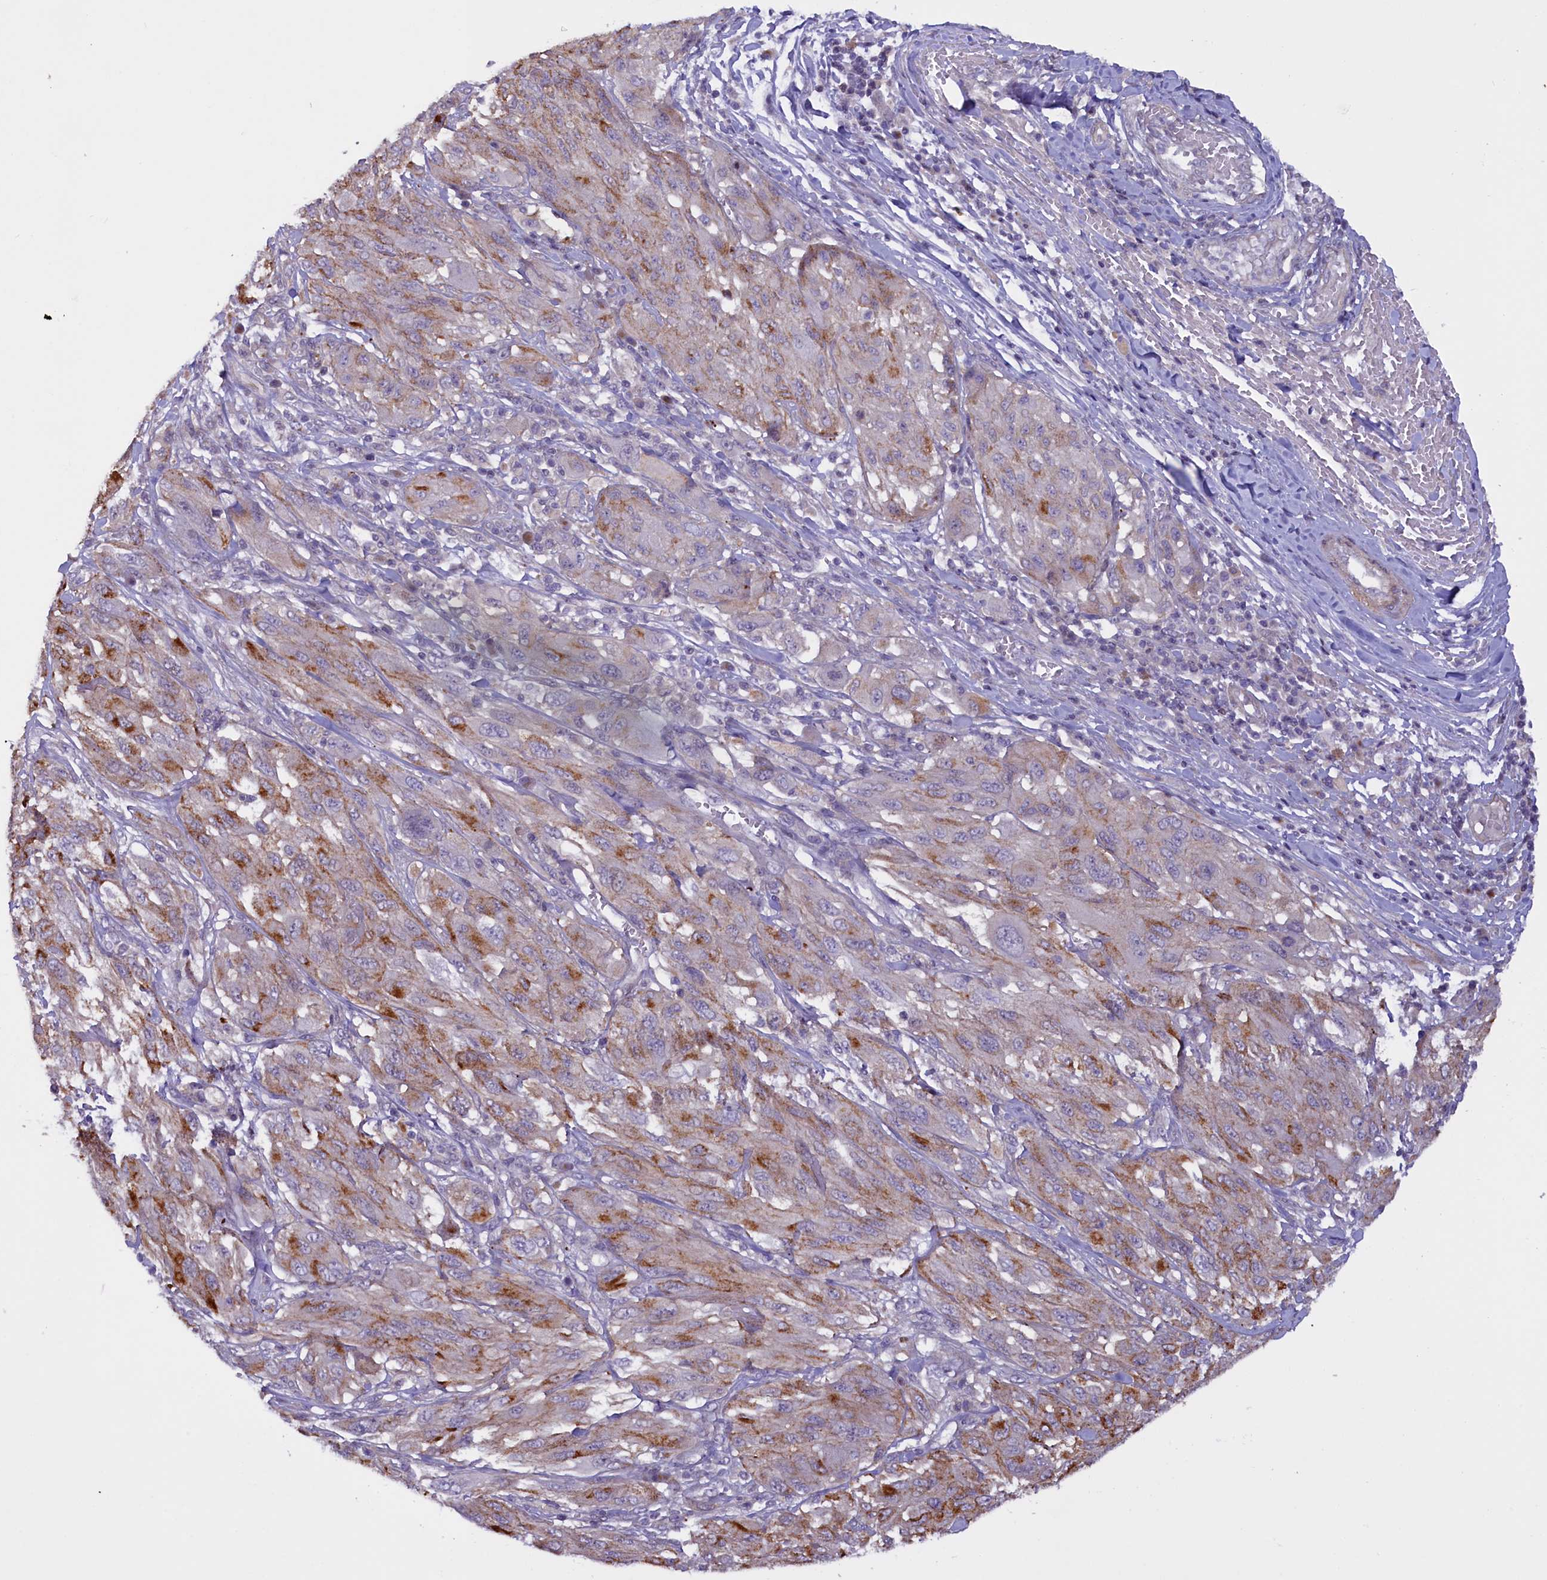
{"staining": {"intensity": "moderate", "quantity": "<25%", "location": "cytoplasmic/membranous"}, "tissue": "melanoma", "cell_type": "Tumor cells", "image_type": "cancer", "snomed": [{"axis": "morphology", "description": "Malignant melanoma, NOS"}, {"axis": "topography", "description": "Skin"}], "caption": "Protein analysis of melanoma tissue displays moderate cytoplasmic/membranous staining in about <25% of tumor cells. Immunohistochemistry (ihc) stains the protein in brown and the nuclei are stained blue.", "gene": "MAN2C1", "patient": {"sex": "female", "age": 91}}